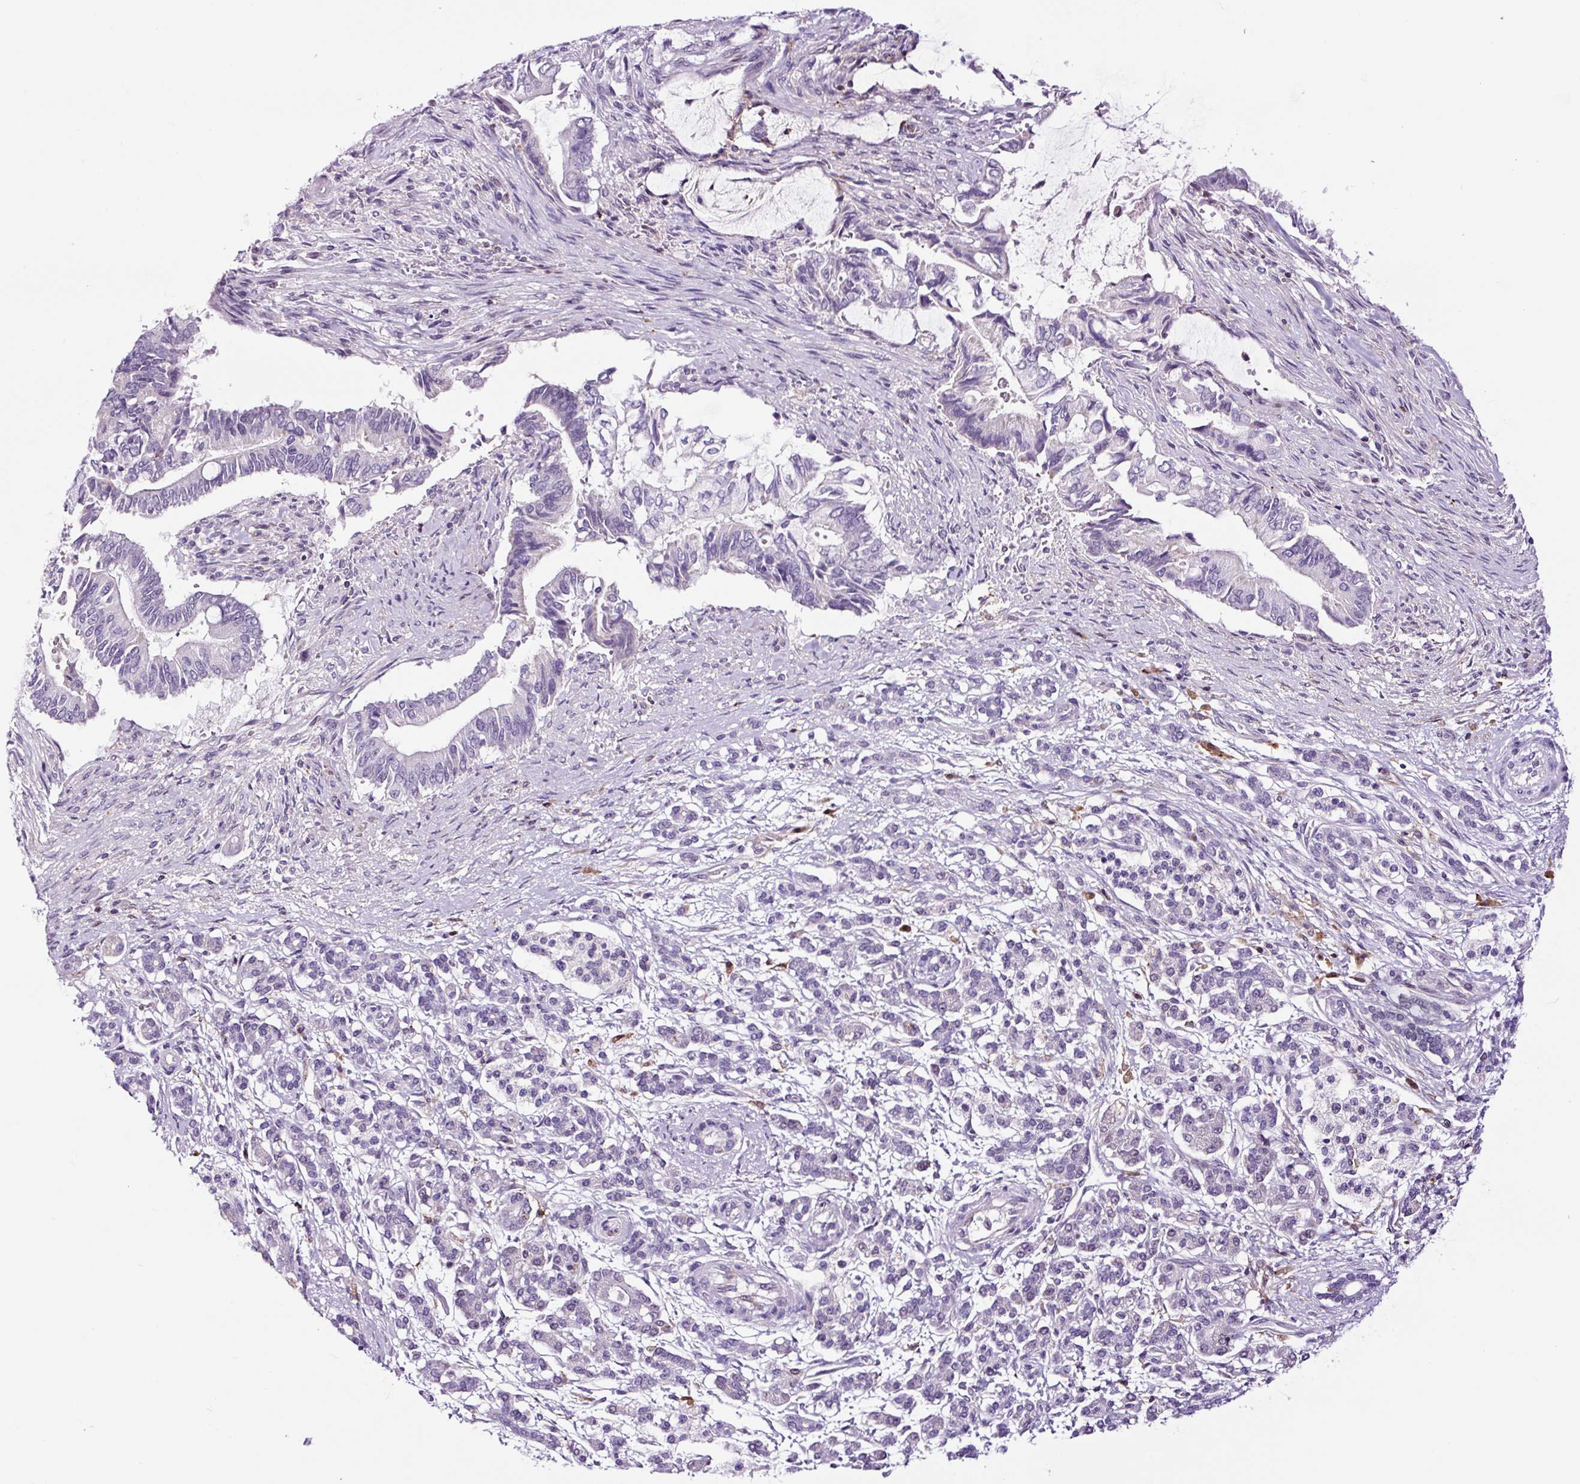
{"staining": {"intensity": "negative", "quantity": "none", "location": "none"}, "tissue": "pancreatic cancer", "cell_type": "Tumor cells", "image_type": "cancer", "snomed": [{"axis": "morphology", "description": "Adenocarcinoma, NOS"}, {"axis": "topography", "description": "Pancreas"}], "caption": "The immunohistochemistry image has no significant positivity in tumor cells of pancreatic cancer tissue.", "gene": "TAFA3", "patient": {"sex": "male", "age": 68}}